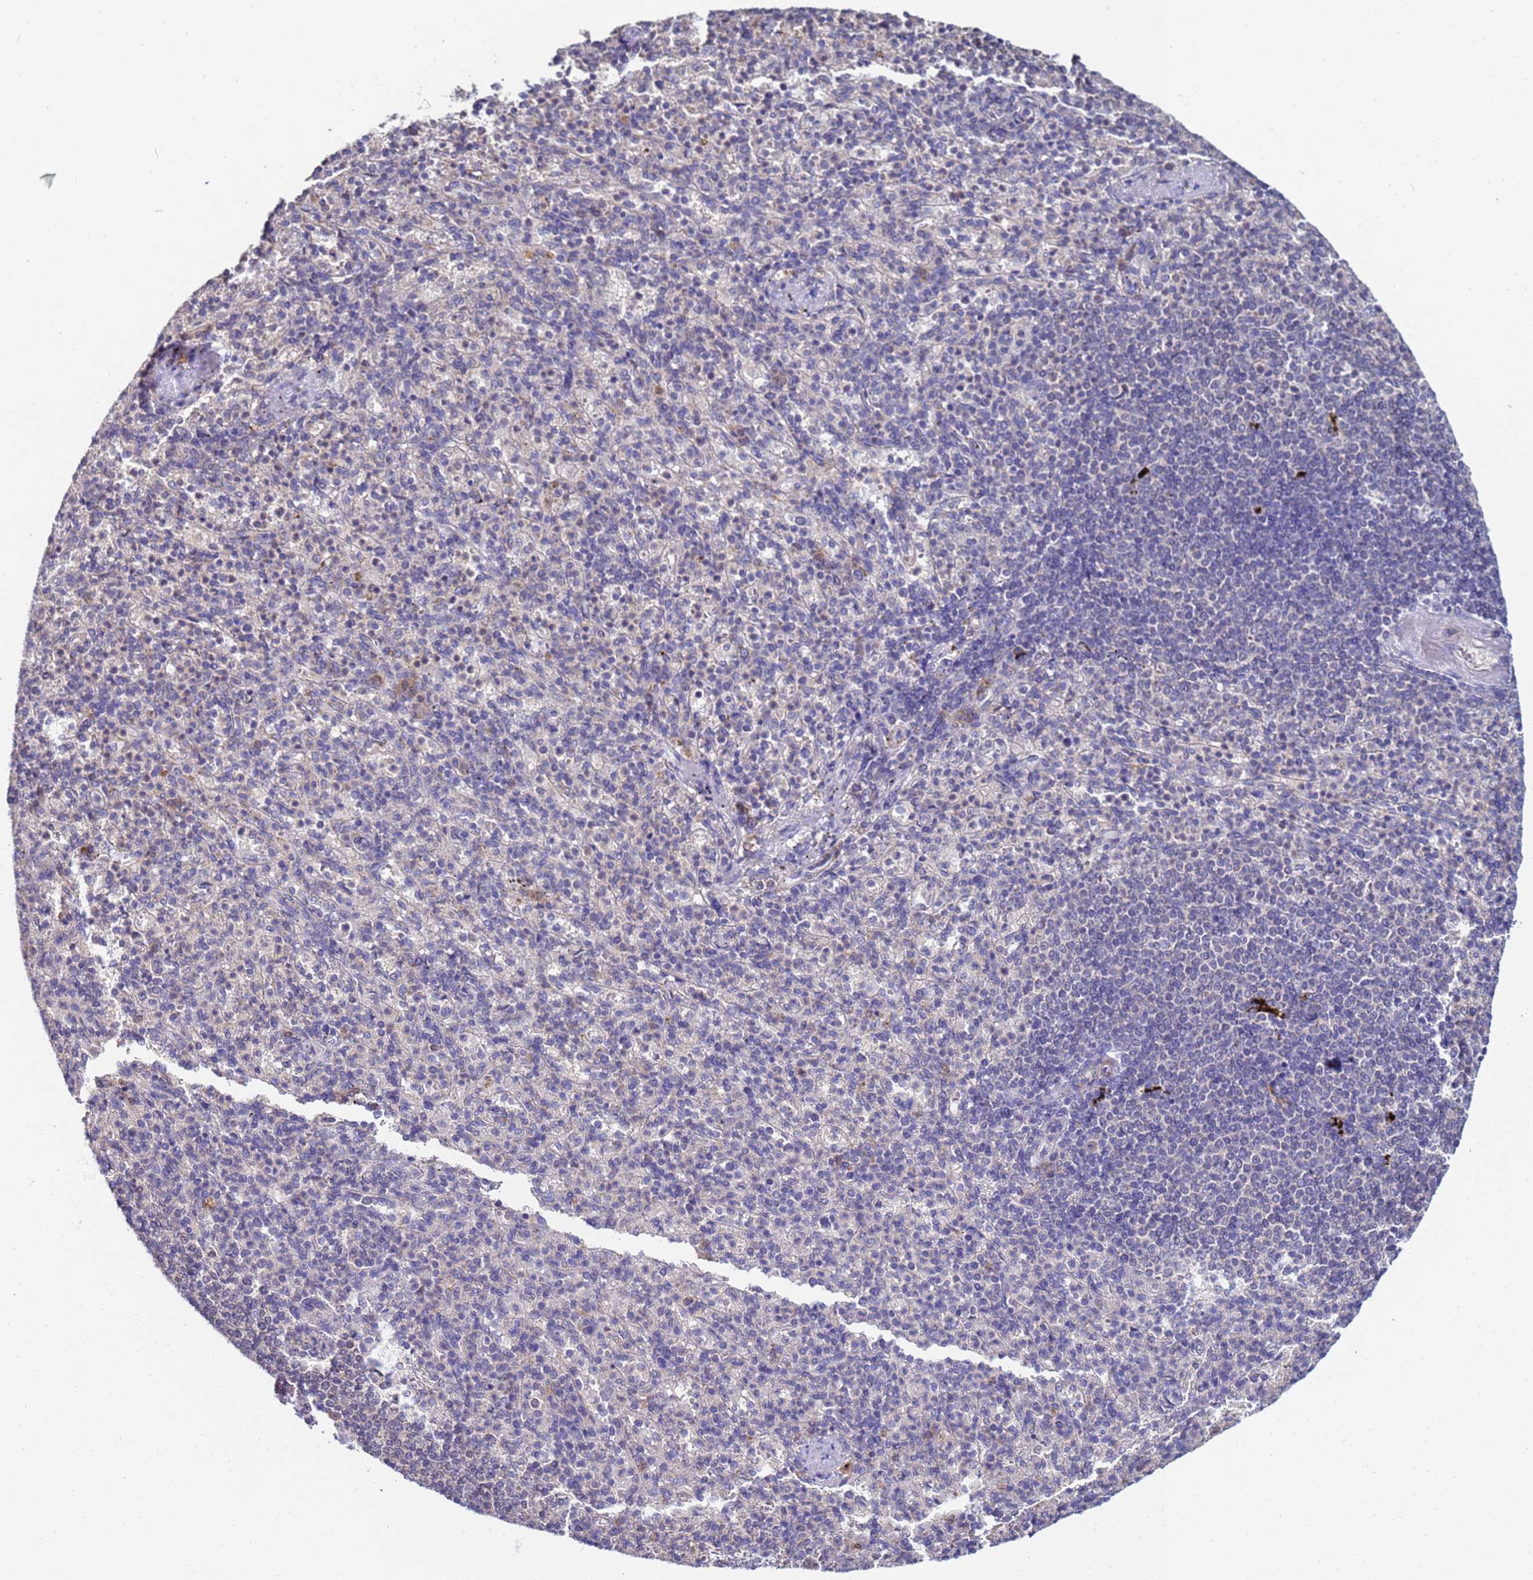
{"staining": {"intensity": "negative", "quantity": "none", "location": "none"}, "tissue": "spleen", "cell_type": "Cells in red pulp", "image_type": "normal", "snomed": [{"axis": "morphology", "description": "Normal tissue, NOS"}, {"axis": "topography", "description": "Spleen"}], "caption": "DAB (3,3'-diaminobenzidine) immunohistochemical staining of normal human spleen demonstrates no significant positivity in cells in red pulp. (Stains: DAB (3,3'-diaminobenzidine) immunohistochemistry with hematoxylin counter stain, Microscopy: brightfield microscopy at high magnification).", "gene": "C5orf34", "patient": {"sex": "female", "age": 74}}